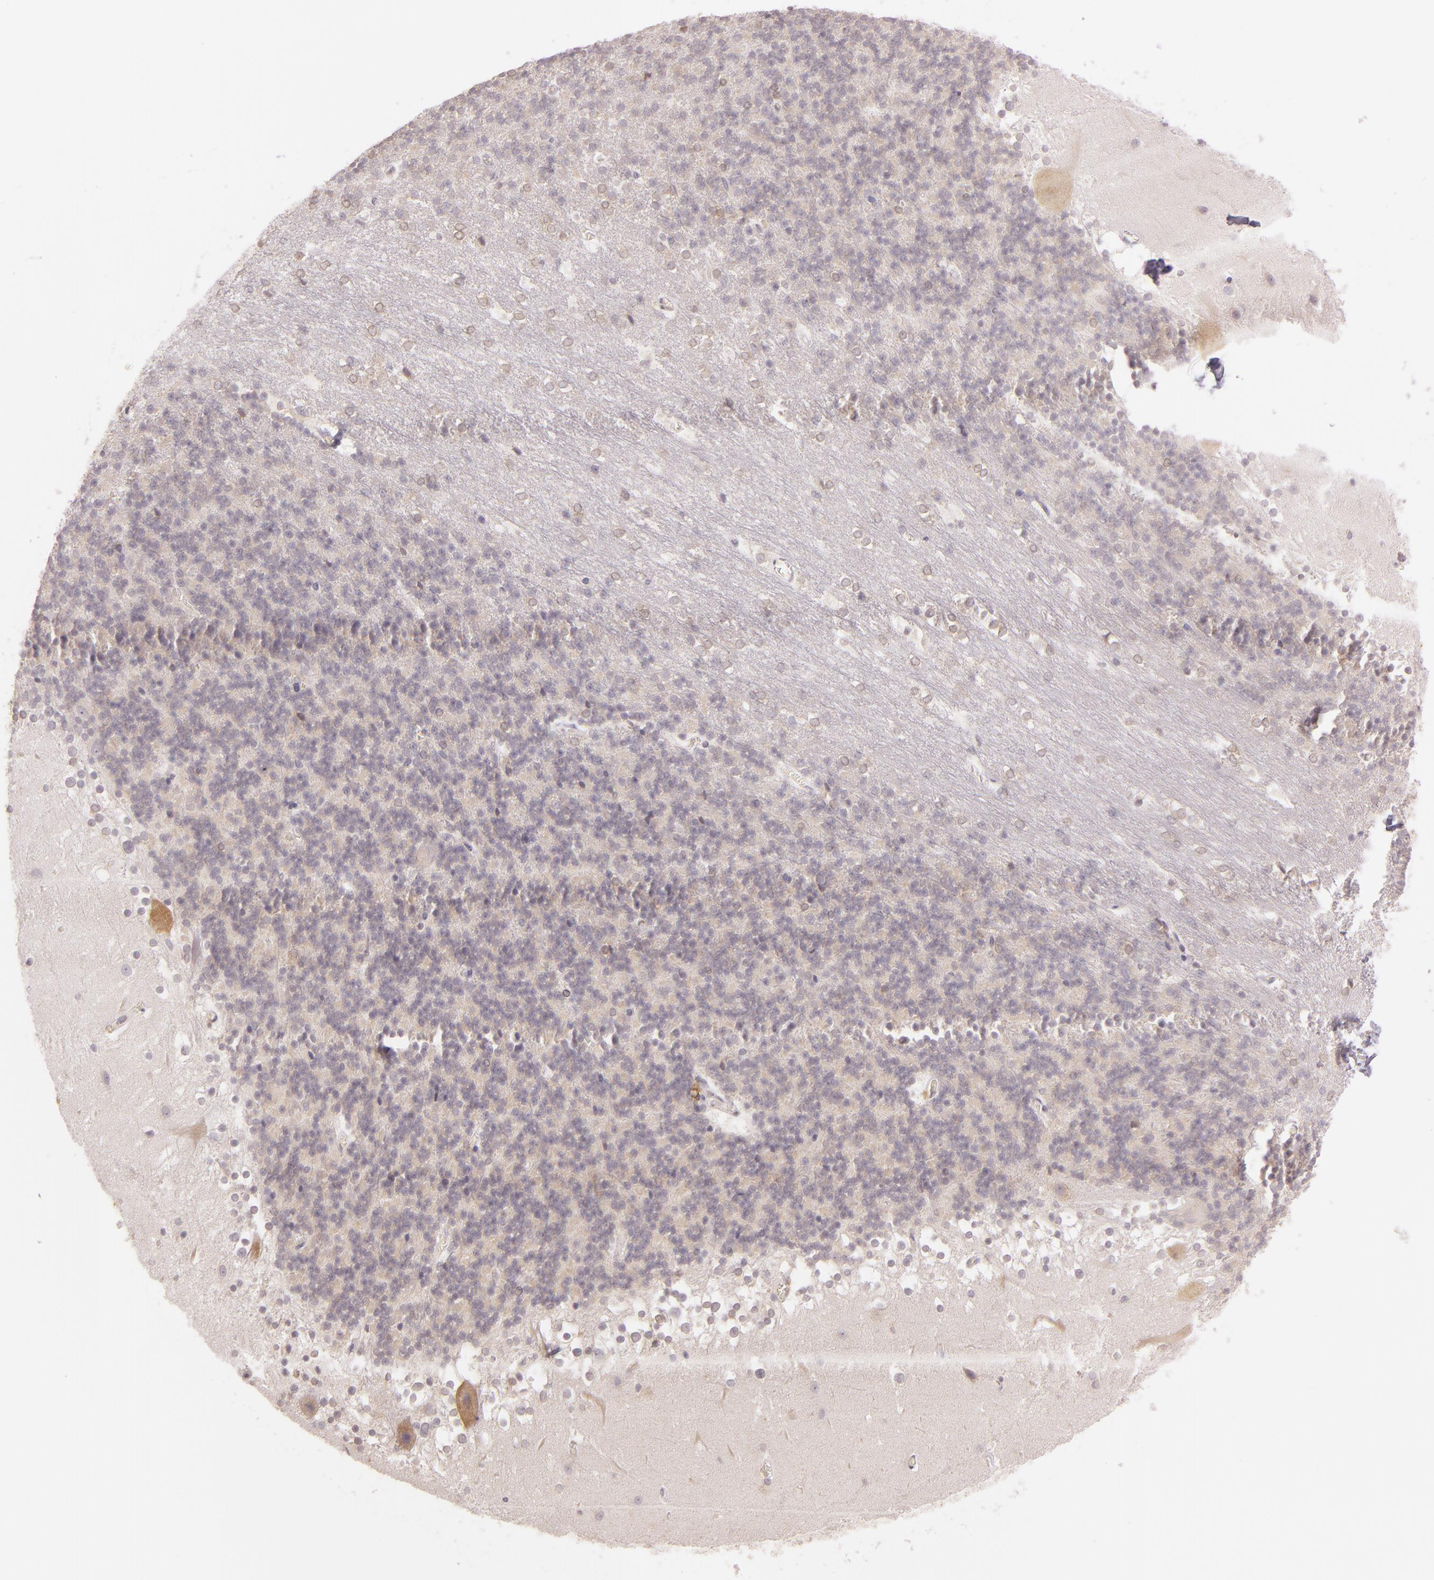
{"staining": {"intensity": "weak", "quantity": "25%-75%", "location": "cytoplasmic/membranous"}, "tissue": "cerebellum", "cell_type": "Cells in granular layer", "image_type": "normal", "snomed": [{"axis": "morphology", "description": "Normal tissue, NOS"}, {"axis": "topography", "description": "Cerebellum"}], "caption": "Weak cytoplasmic/membranous protein expression is appreciated in approximately 25%-75% of cells in granular layer in cerebellum.", "gene": "LGMN", "patient": {"sex": "female", "age": 19}}